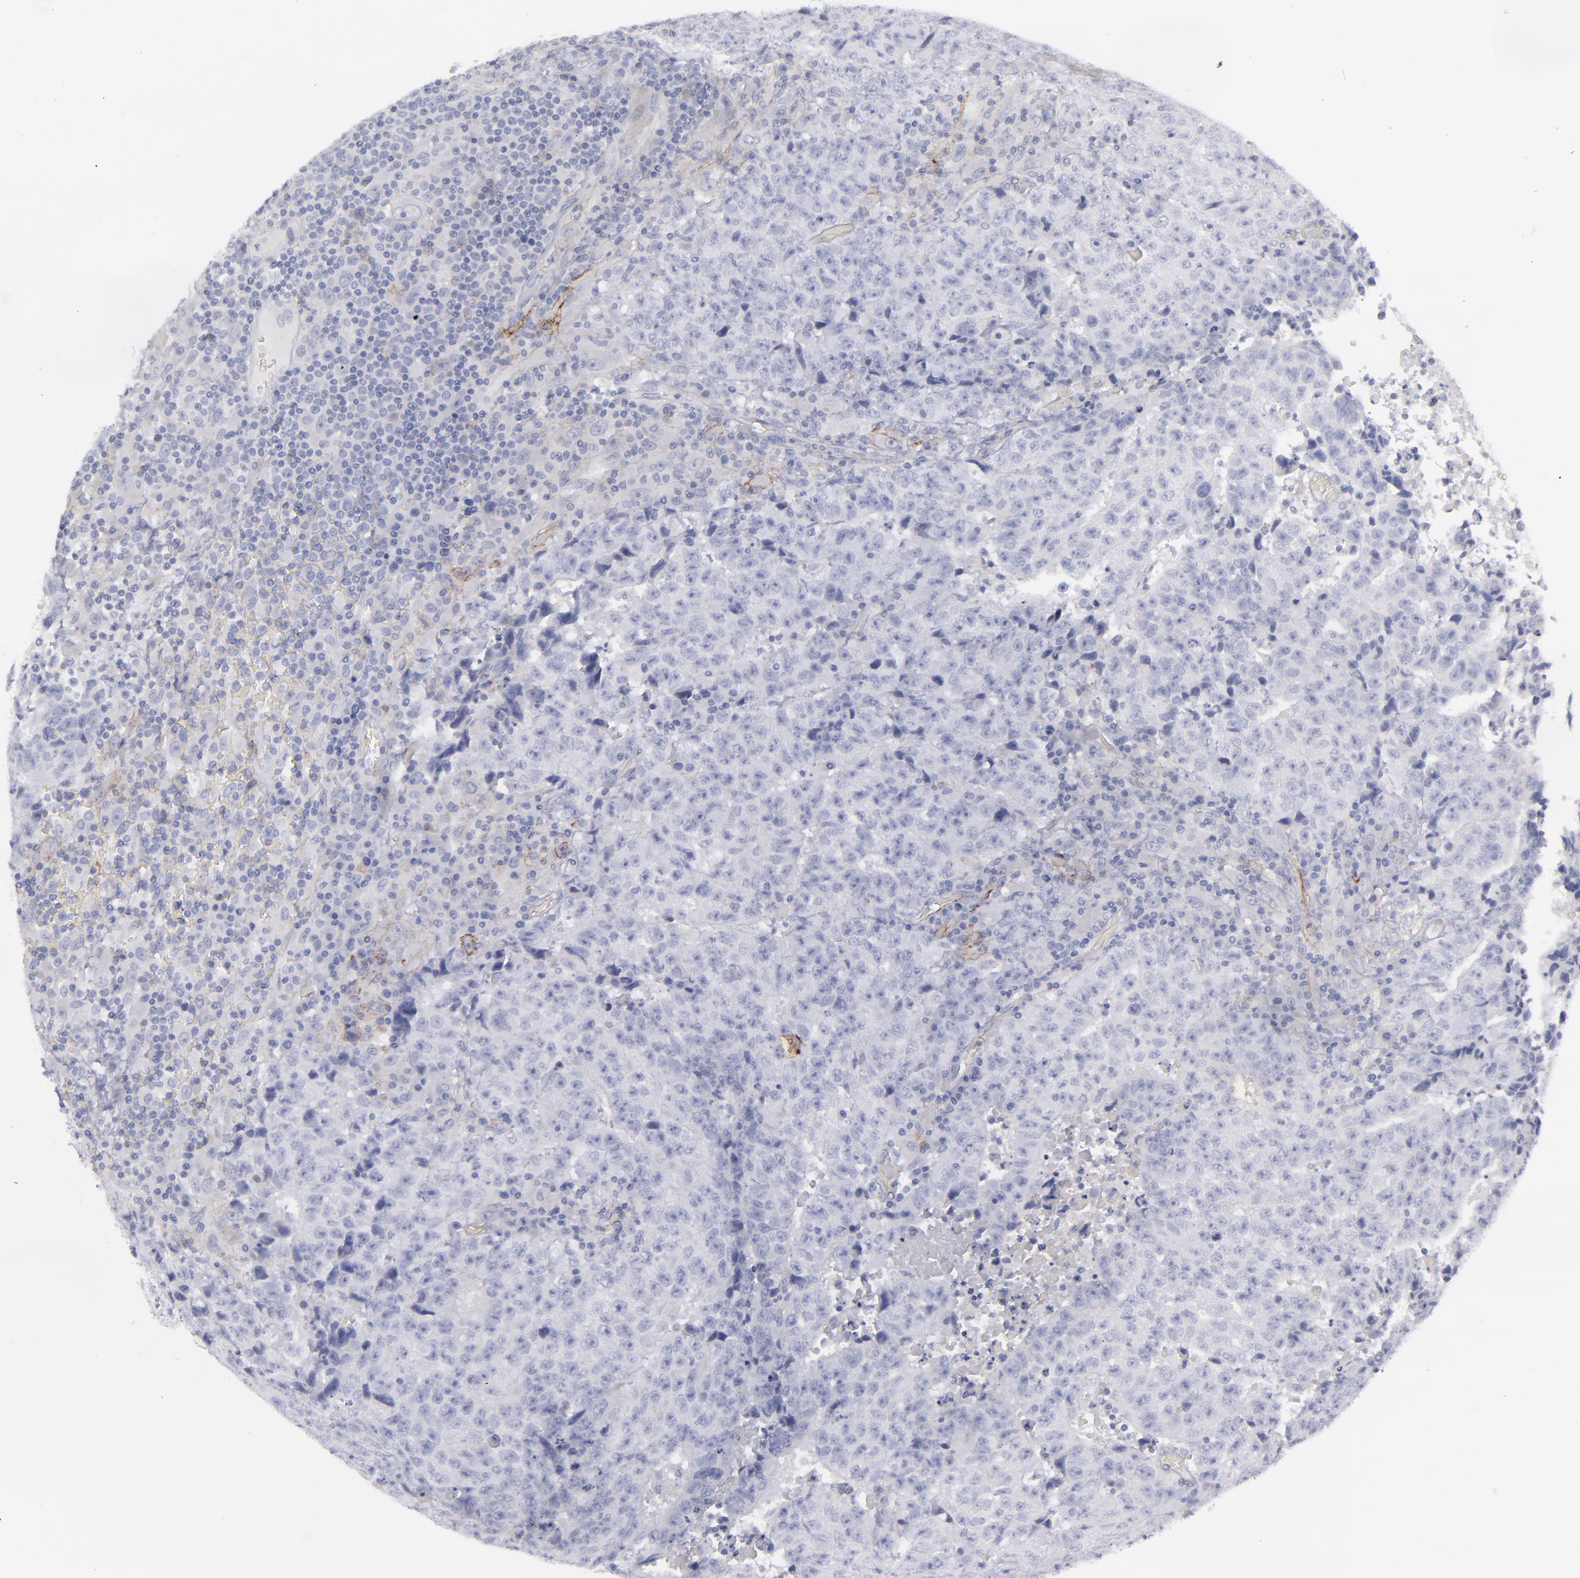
{"staining": {"intensity": "negative", "quantity": "none", "location": "none"}, "tissue": "testis cancer", "cell_type": "Tumor cells", "image_type": "cancer", "snomed": [{"axis": "morphology", "description": "Necrosis, NOS"}, {"axis": "morphology", "description": "Carcinoma, Embryonal, NOS"}, {"axis": "topography", "description": "Testis"}], "caption": "IHC histopathology image of neoplastic tissue: testis cancer (embryonal carcinoma) stained with DAB (3,3'-diaminobenzidine) displays no significant protein positivity in tumor cells. The staining was performed using DAB to visualize the protein expression in brown, while the nuclei were stained in blue with hematoxylin (Magnification: 20x).", "gene": "ANPEP", "patient": {"sex": "male", "age": 19}}